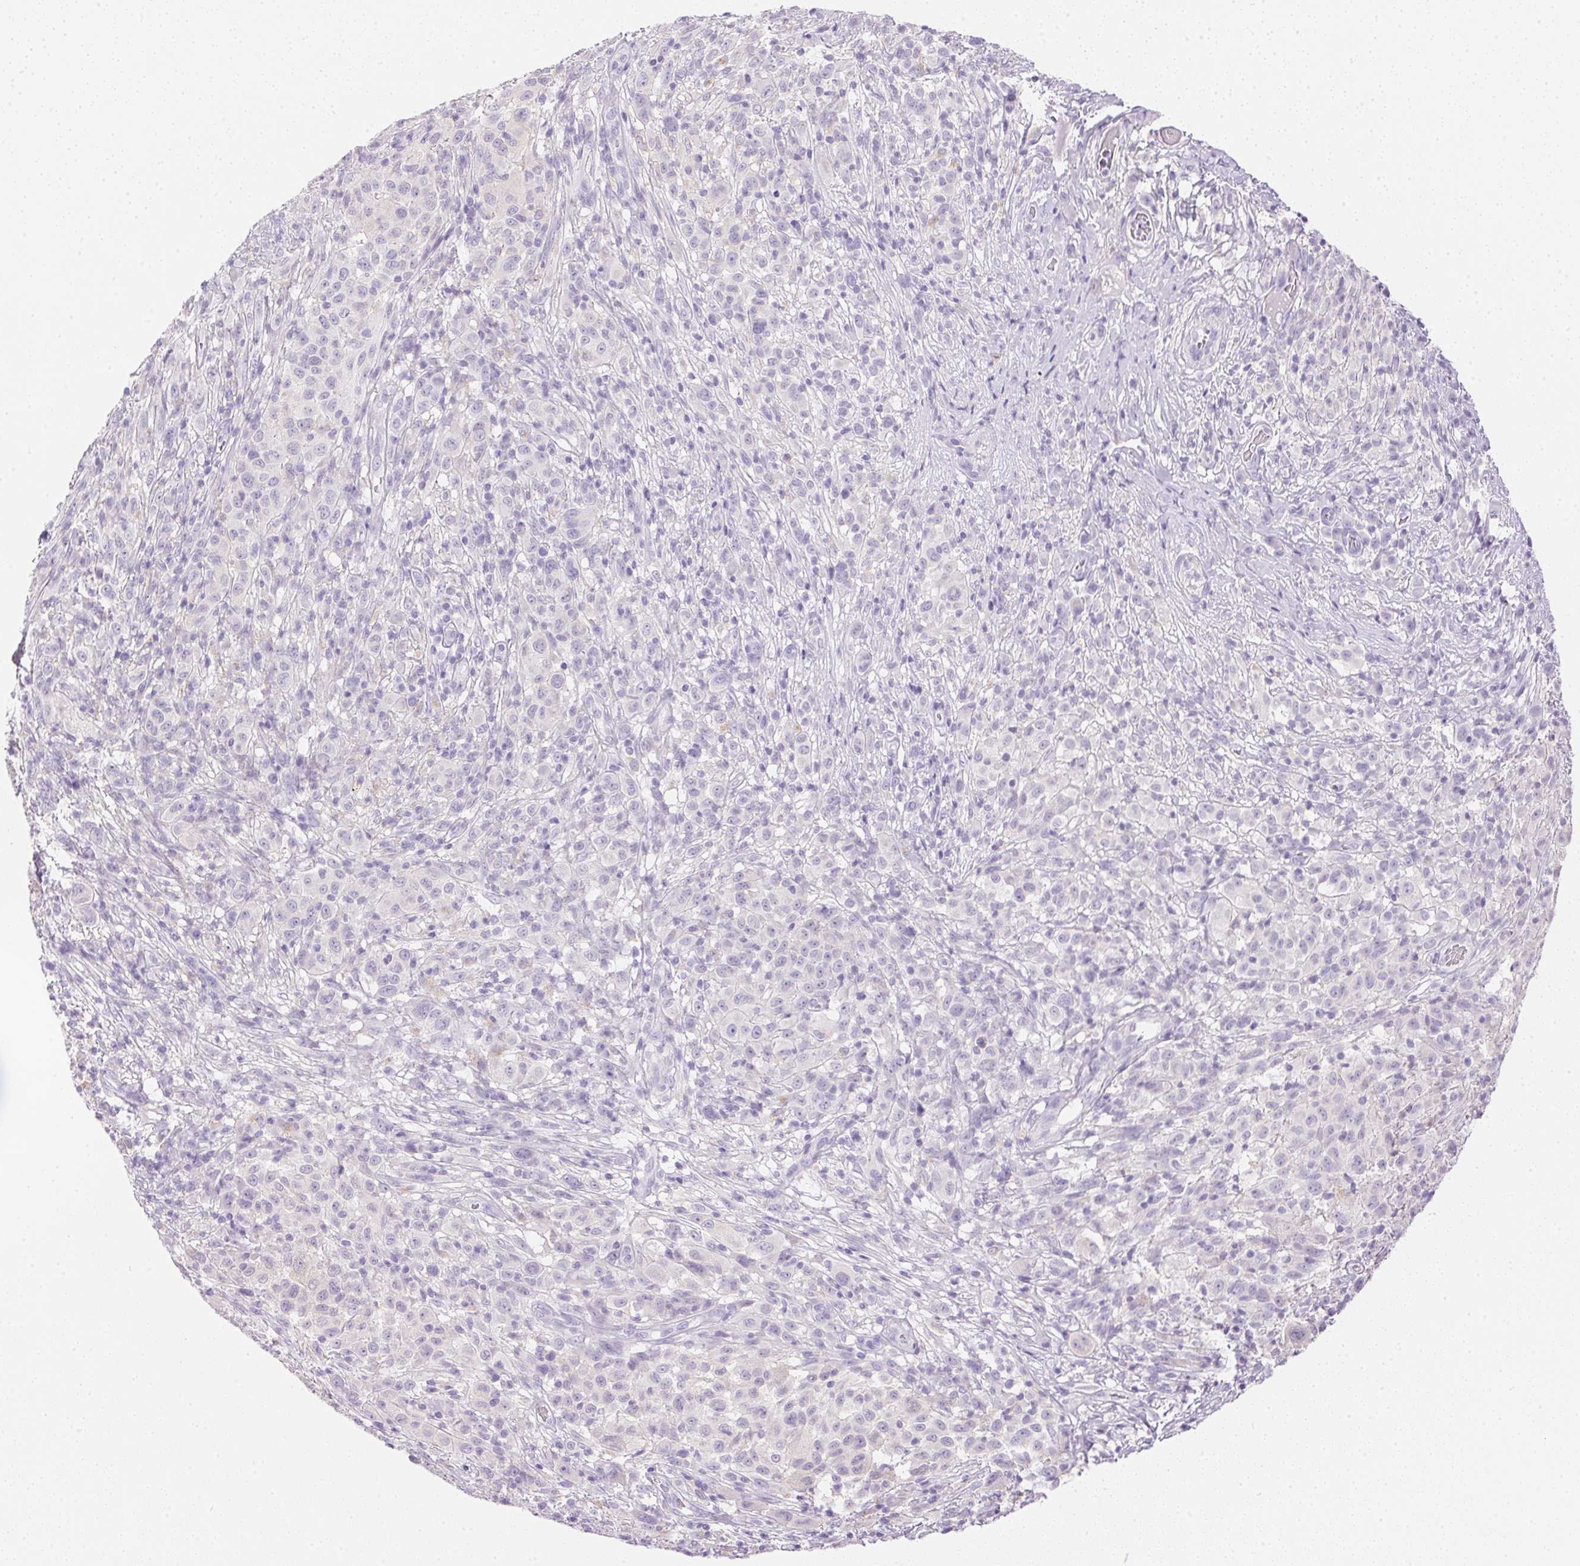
{"staining": {"intensity": "negative", "quantity": "none", "location": "none"}, "tissue": "melanoma", "cell_type": "Tumor cells", "image_type": "cancer", "snomed": [{"axis": "morphology", "description": "Malignant melanoma, NOS"}, {"axis": "topography", "description": "Skin"}], "caption": "Tumor cells are negative for protein expression in human melanoma.", "gene": "ATP6V1G3", "patient": {"sex": "male", "age": 73}}